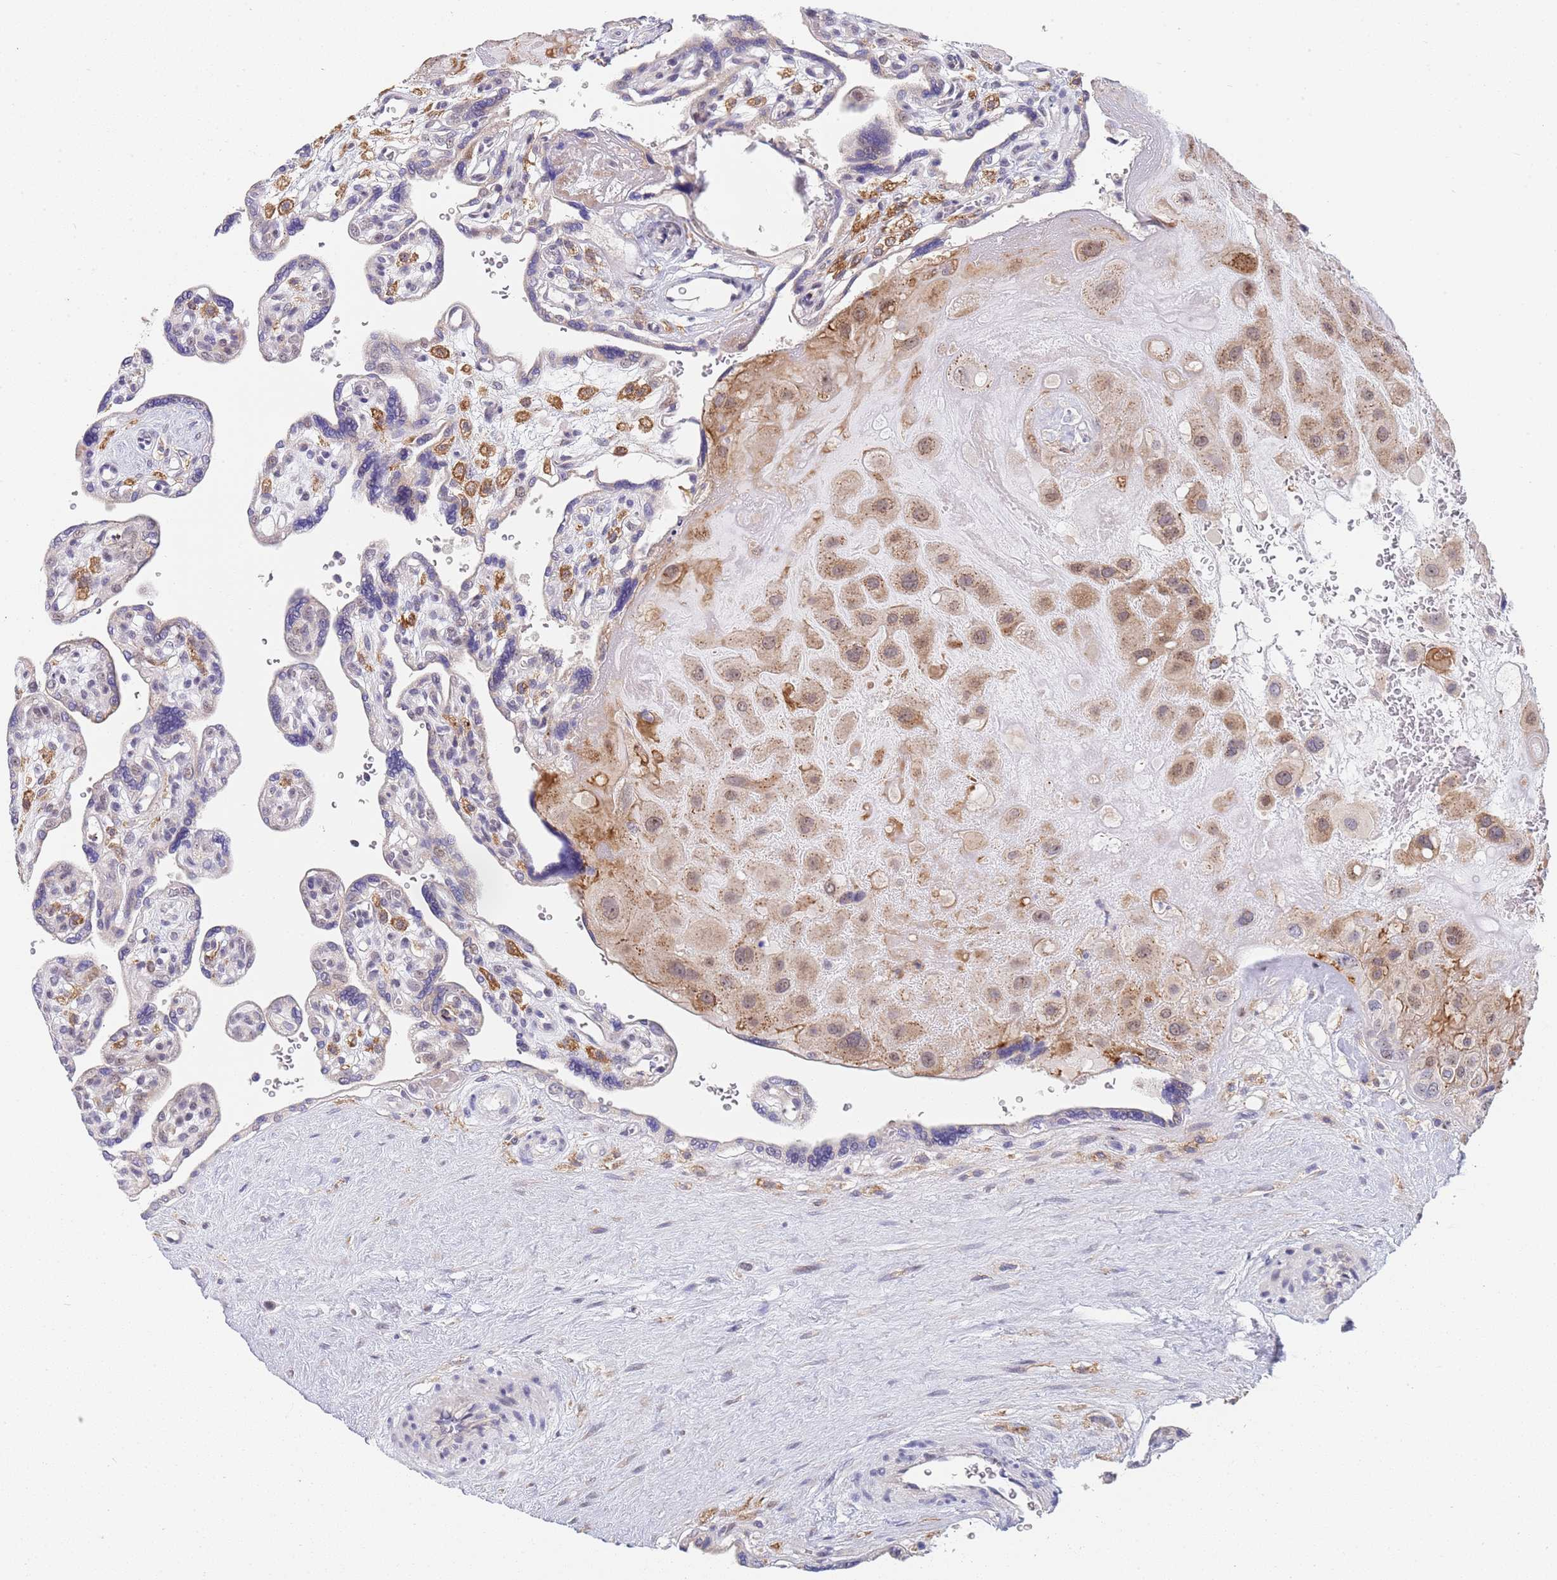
{"staining": {"intensity": "weak", "quantity": ">75%", "location": "cytoplasmic/membranous"}, "tissue": "placenta", "cell_type": "Decidual cells", "image_type": "normal", "snomed": [{"axis": "morphology", "description": "Normal tissue, NOS"}, {"axis": "topography", "description": "Placenta"}], "caption": "Unremarkable placenta displays weak cytoplasmic/membranous staining in about >75% of decidual cells, visualized by immunohistochemistry.", "gene": "PLCL2", "patient": {"sex": "female", "age": 39}}